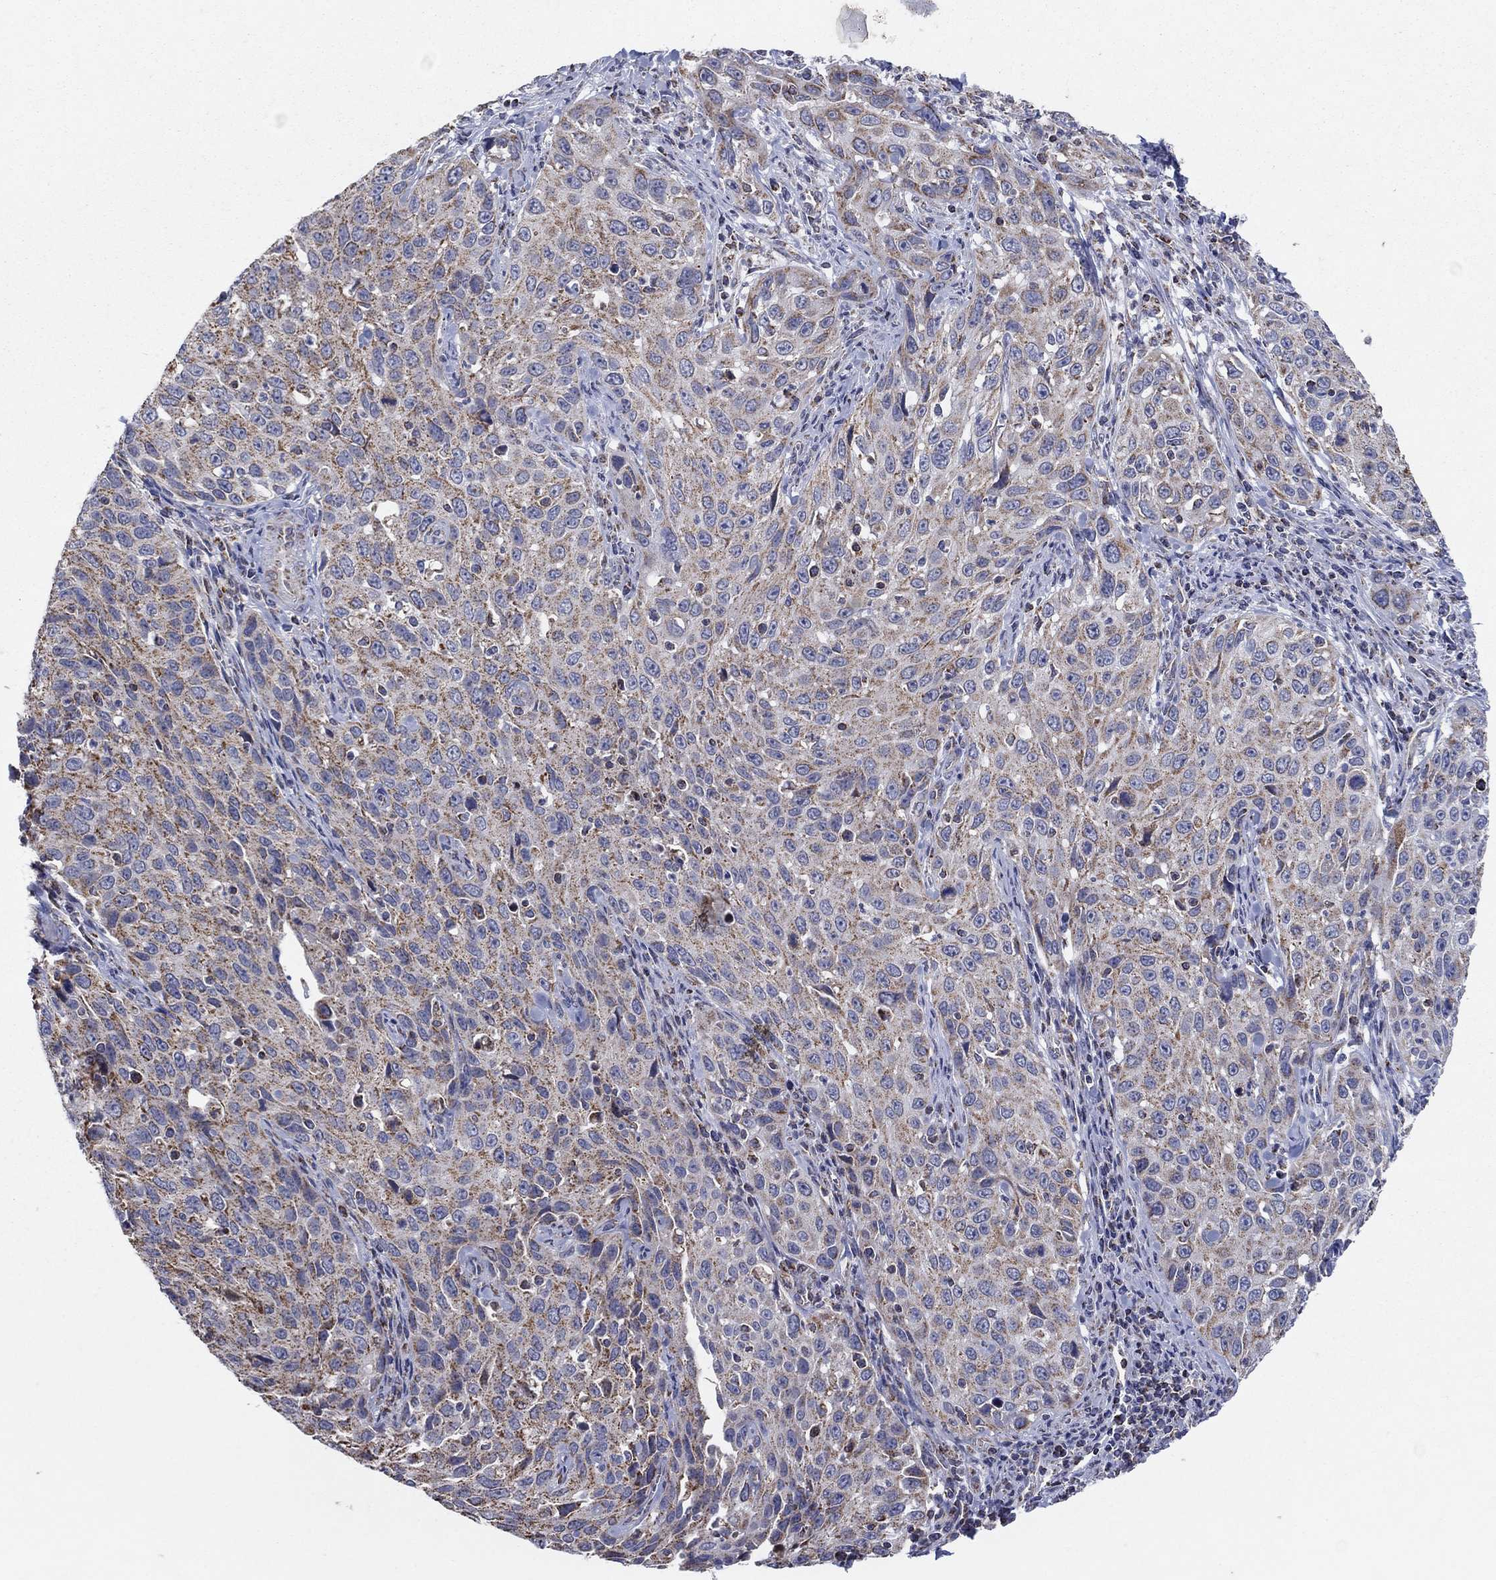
{"staining": {"intensity": "moderate", "quantity": "25%-75%", "location": "cytoplasmic/membranous"}, "tissue": "cervical cancer", "cell_type": "Tumor cells", "image_type": "cancer", "snomed": [{"axis": "morphology", "description": "Squamous cell carcinoma, NOS"}, {"axis": "topography", "description": "Cervix"}], "caption": "Human cervical cancer (squamous cell carcinoma) stained with a protein marker shows moderate staining in tumor cells.", "gene": "C9orf85", "patient": {"sex": "female", "age": 26}}